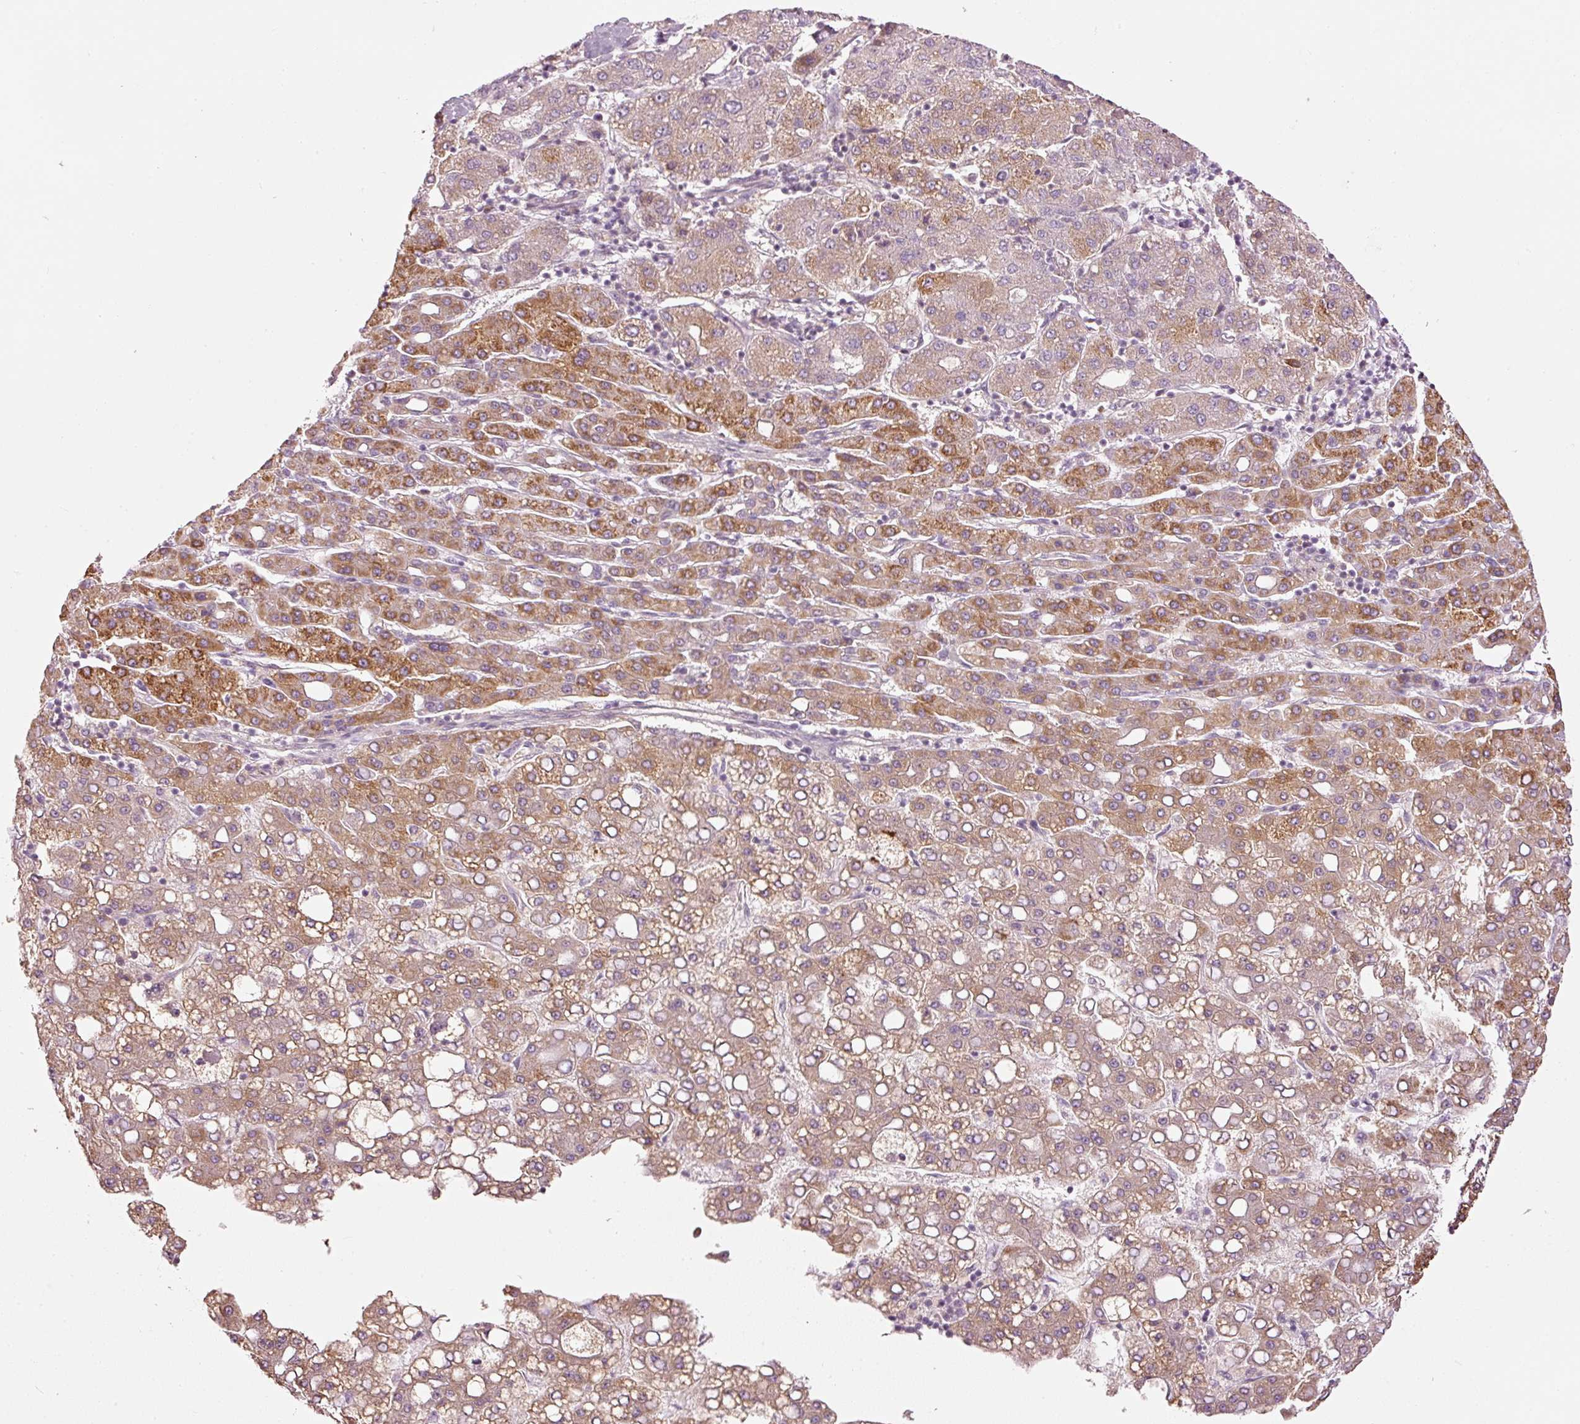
{"staining": {"intensity": "moderate", "quantity": ">75%", "location": "cytoplasmic/membranous"}, "tissue": "liver cancer", "cell_type": "Tumor cells", "image_type": "cancer", "snomed": [{"axis": "morphology", "description": "Carcinoma, Hepatocellular, NOS"}, {"axis": "topography", "description": "Liver"}], "caption": "Immunohistochemical staining of liver cancer (hepatocellular carcinoma) reveals medium levels of moderate cytoplasmic/membranous positivity in about >75% of tumor cells.", "gene": "CDC20B", "patient": {"sex": "male", "age": 65}}